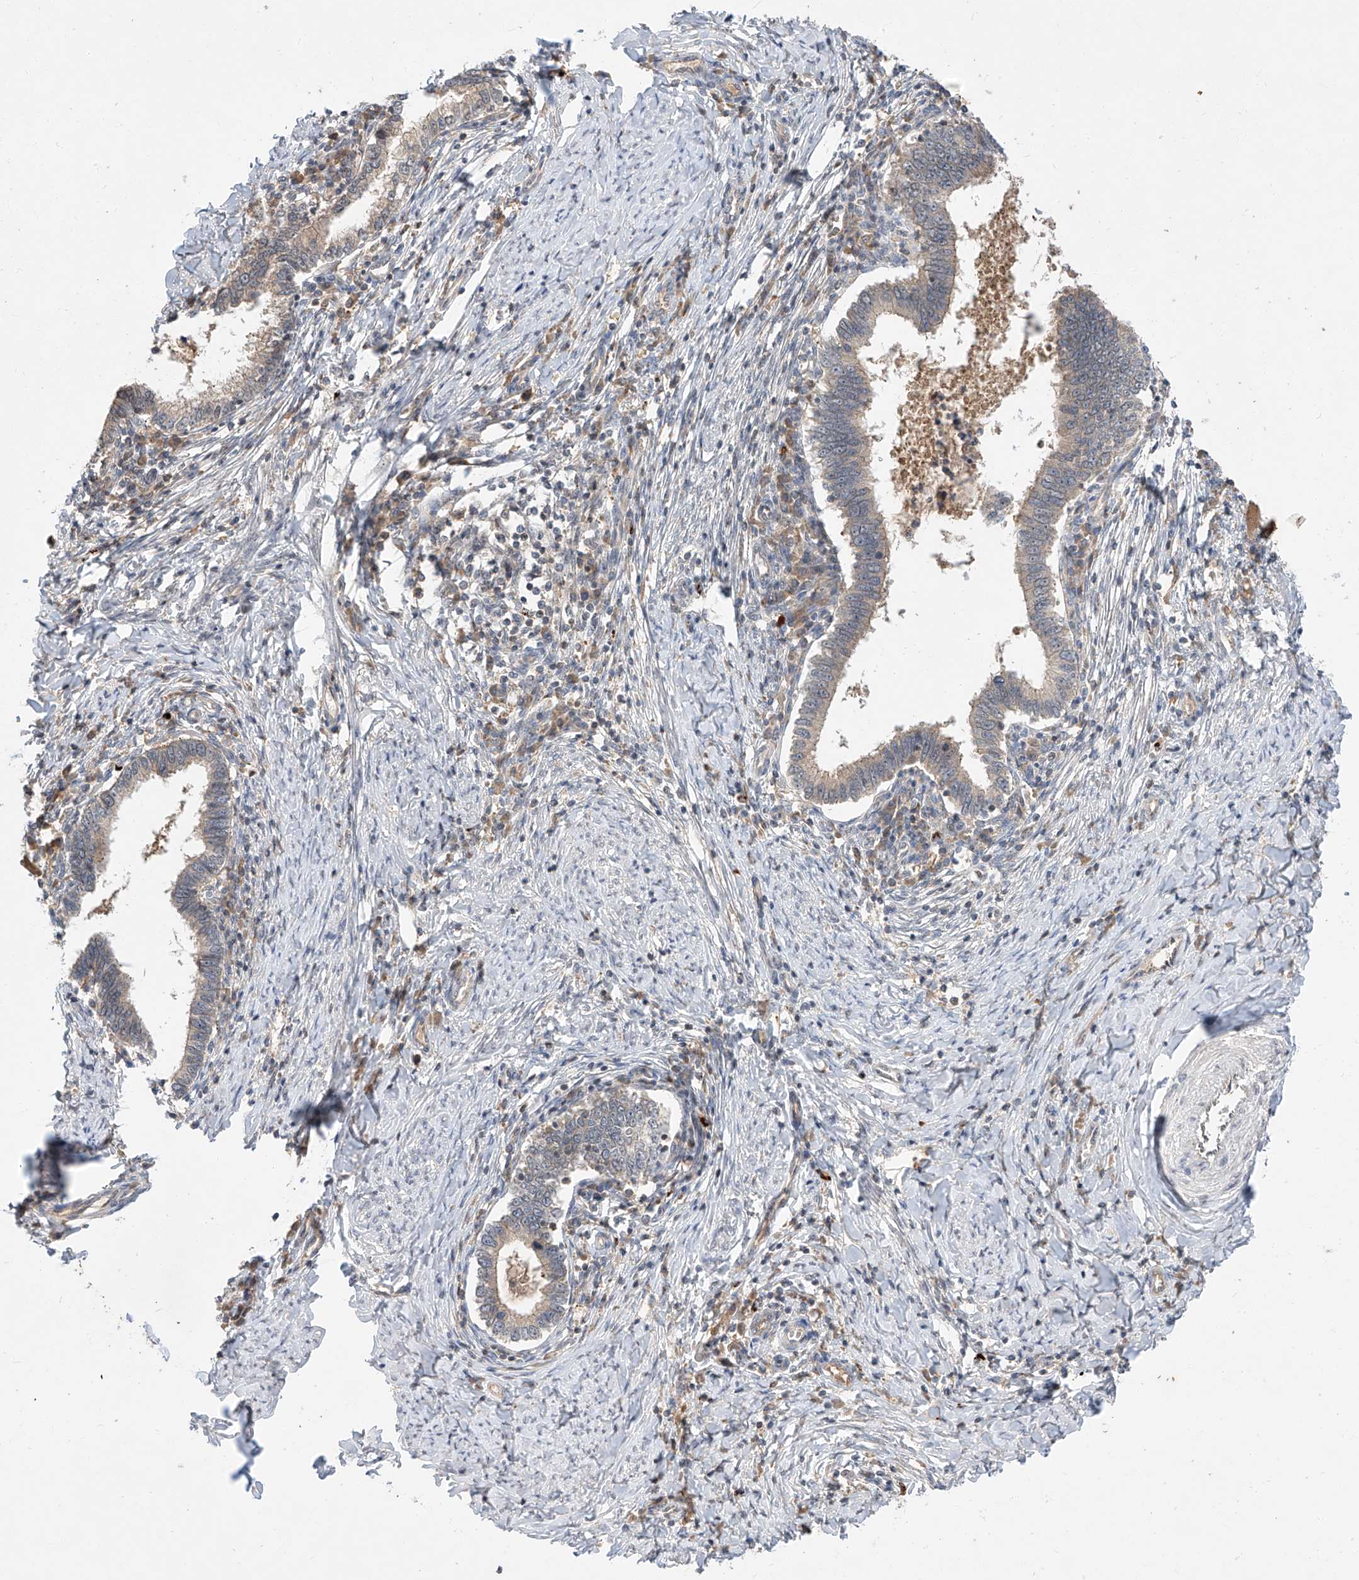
{"staining": {"intensity": "weak", "quantity": ">75%", "location": "cytoplasmic/membranous,nuclear"}, "tissue": "cervical cancer", "cell_type": "Tumor cells", "image_type": "cancer", "snomed": [{"axis": "morphology", "description": "Adenocarcinoma, NOS"}, {"axis": "topography", "description": "Cervix"}], "caption": "Immunohistochemical staining of human adenocarcinoma (cervical) exhibits low levels of weak cytoplasmic/membranous and nuclear protein positivity in about >75% of tumor cells. Immunohistochemistry stains the protein of interest in brown and the nuclei are stained blue.", "gene": "DIRAS3", "patient": {"sex": "female", "age": 36}}